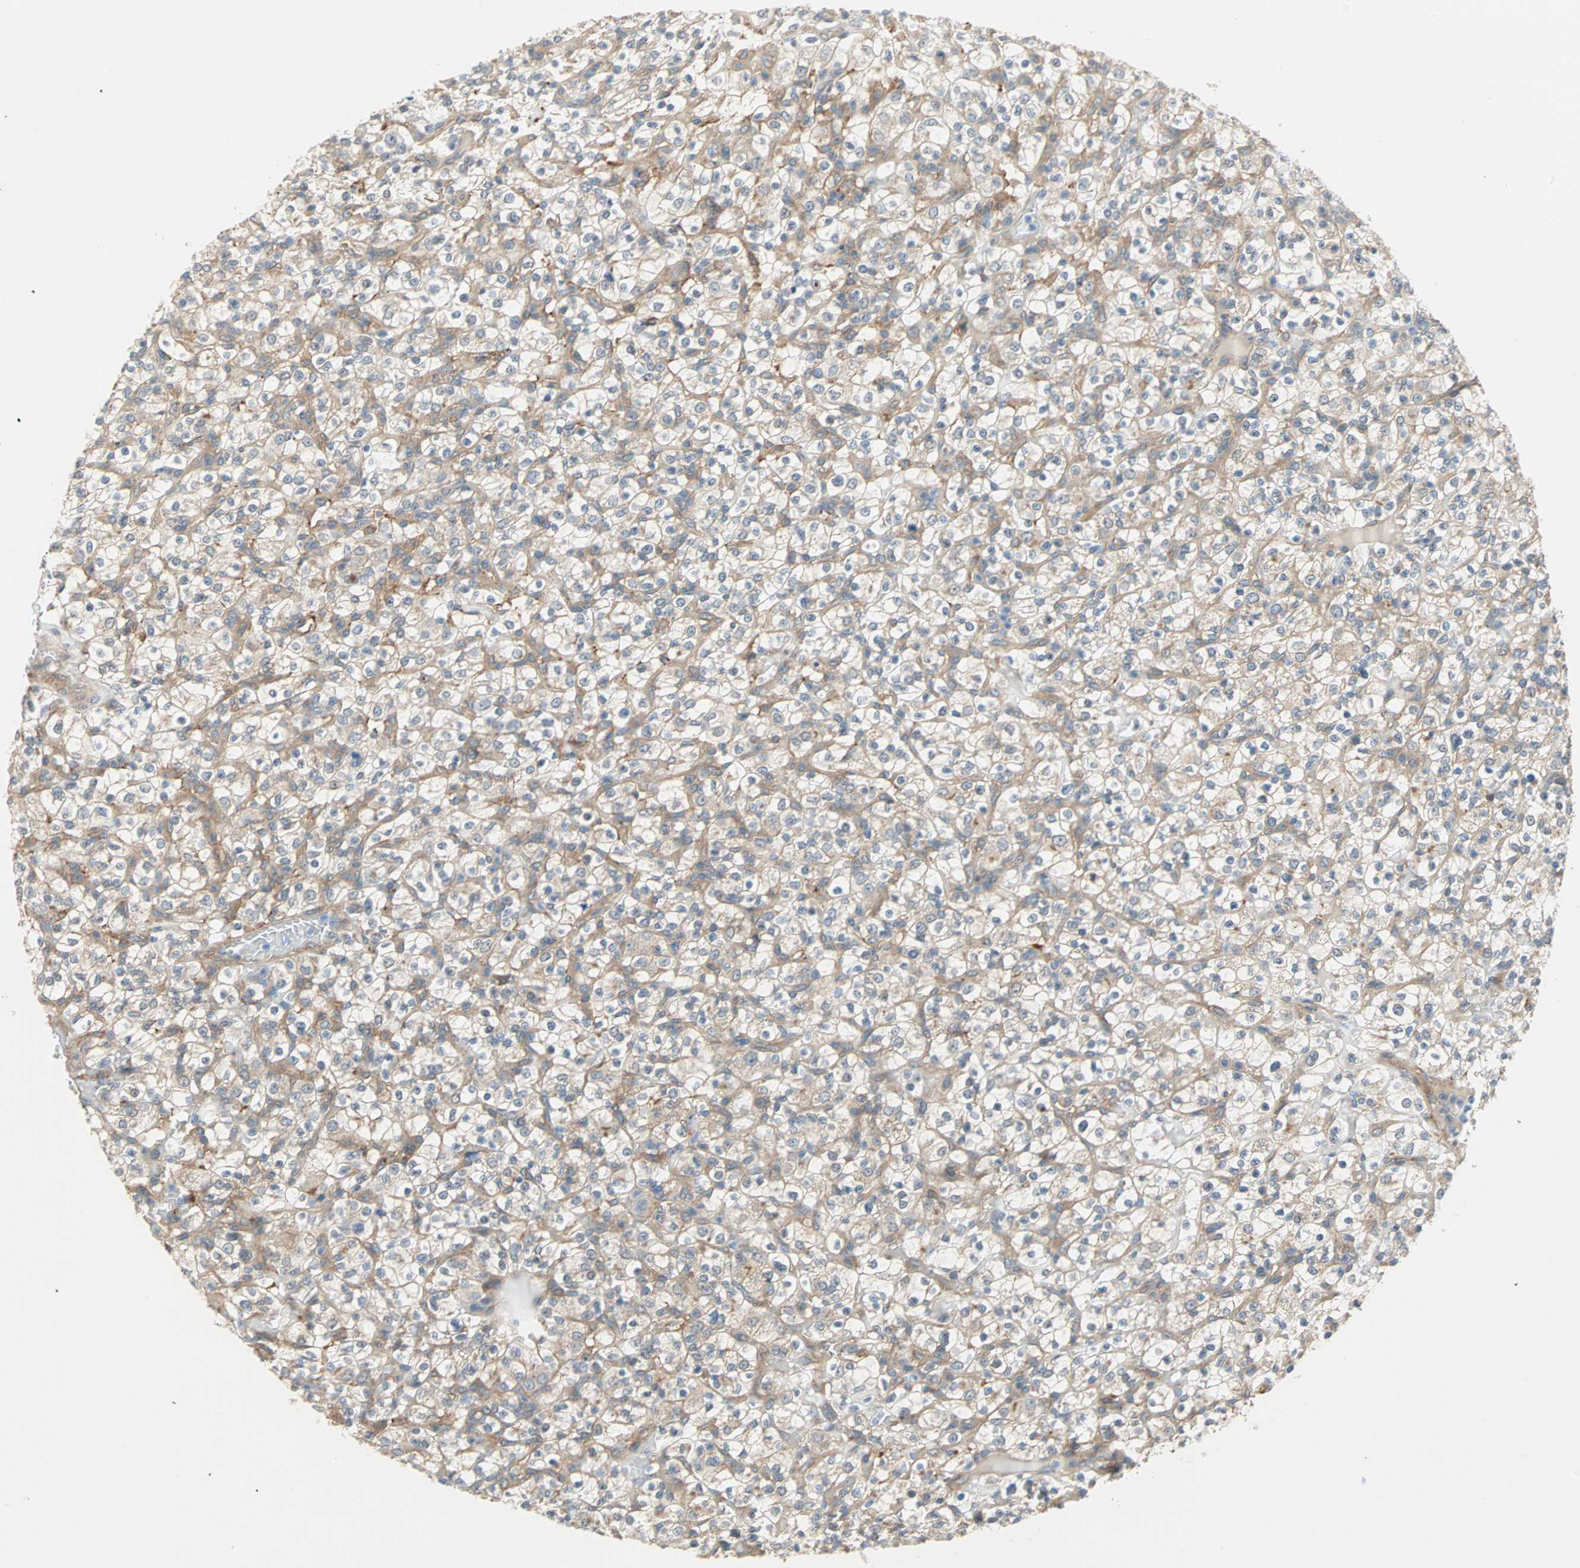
{"staining": {"intensity": "moderate", "quantity": ">75%", "location": "cytoplasmic/membranous"}, "tissue": "renal cancer", "cell_type": "Tumor cells", "image_type": "cancer", "snomed": [{"axis": "morphology", "description": "Normal tissue, NOS"}, {"axis": "morphology", "description": "Adenocarcinoma, NOS"}, {"axis": "topography", "description": "Kidney"}], "caption": "Immunohistochemical staining of renal cancer demonstrates medium levels of moderate cytoplasmic/membranous positivity in approximately >75% of tumor cells.", "gene": "PDE8A", "patient": {"sex": "female", "age": 72}}